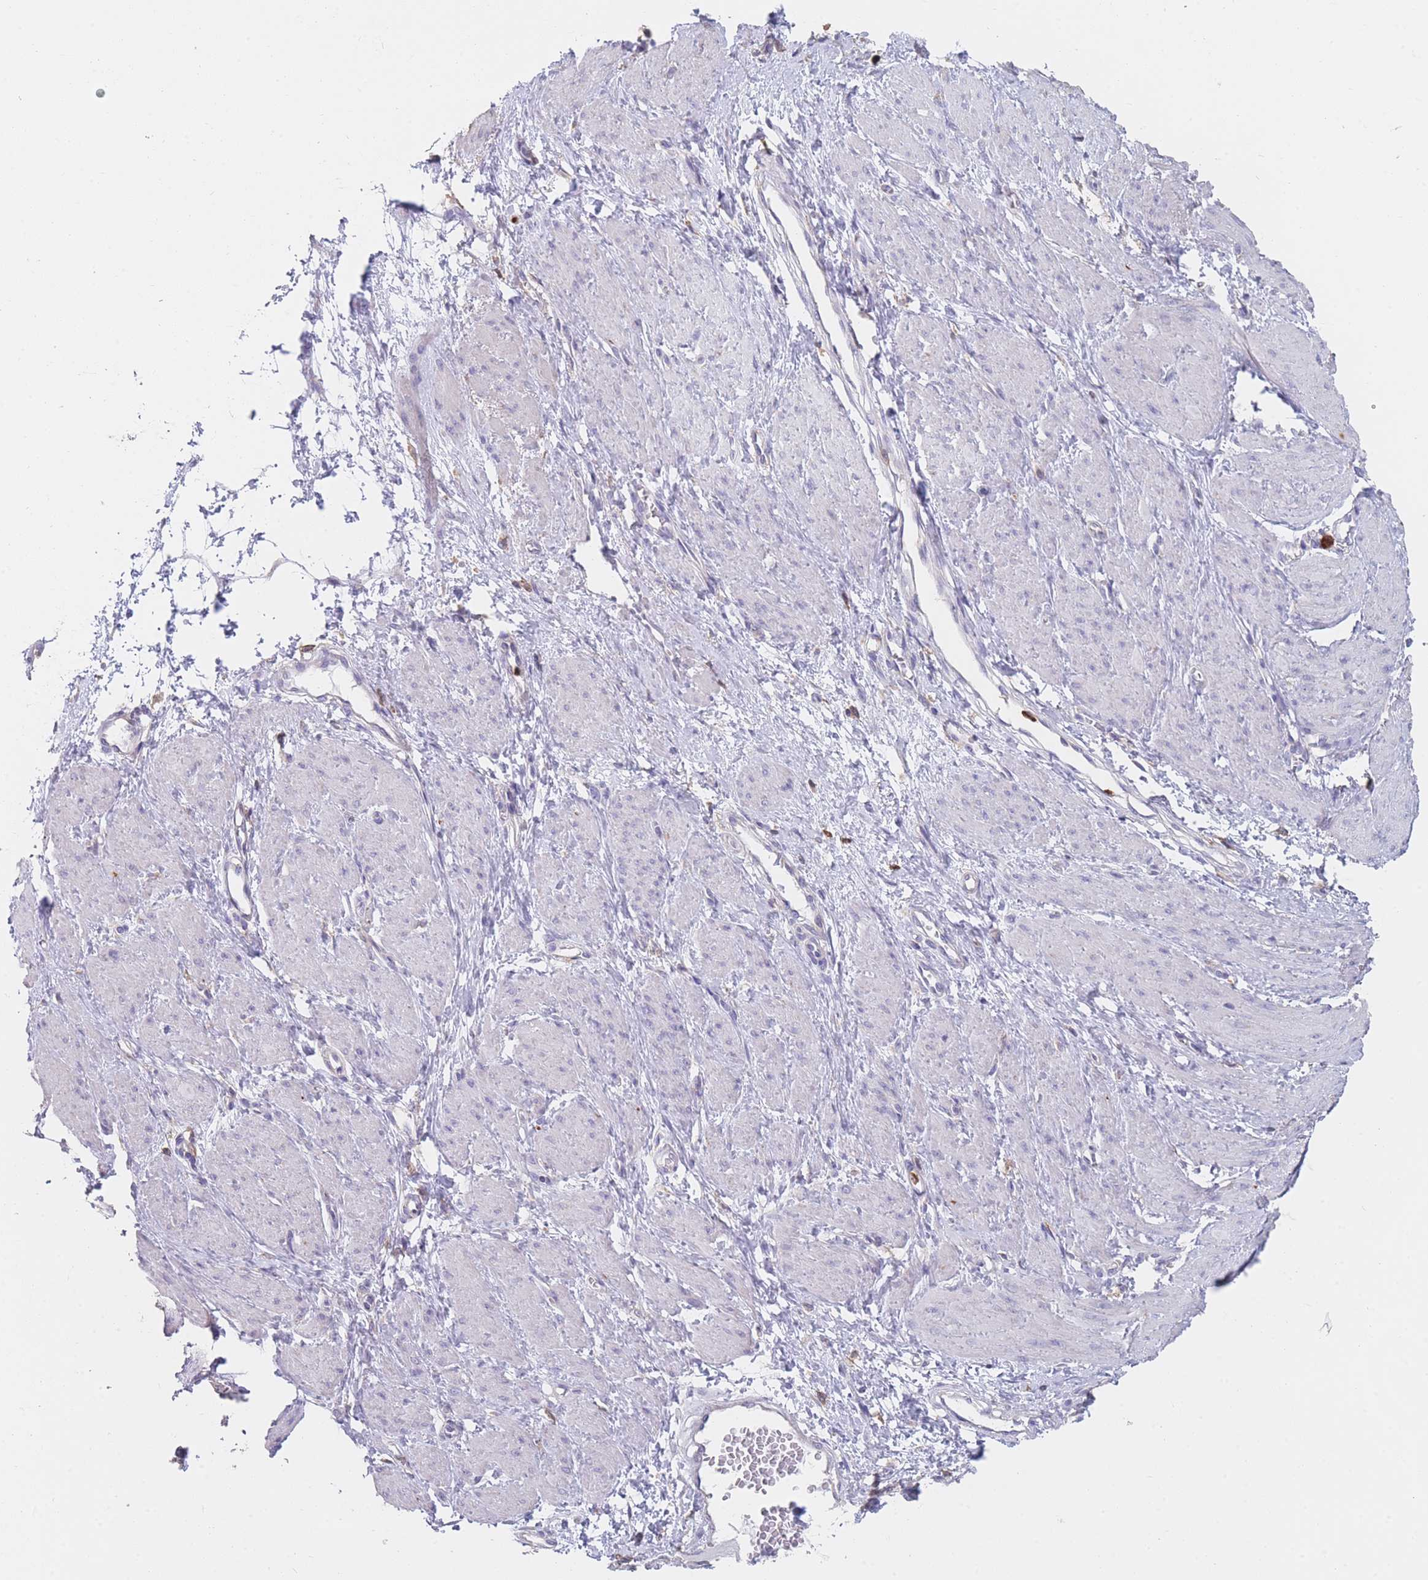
{"staining": {"intensity": "negative", "quantity": "none", "location": "none"}, "tissue": "smooth muscle", "cell_type": "Smooth muscle cells", "image_type": "normal", "snomed": [{"axis": "morphology", "description": "Normal tissue, NOS"}, {"axis": "topography", "description": "Smooth muscle"}, {"axis": "topography", "description": "Uterus"}], "caption": "This is an immunohistochemistry histopathology image of benign smooth muscle. There is no positivity in smooth muscle cells.", "gene": "CLEC12A", "patient": {"sex": "female", "age": 39}}